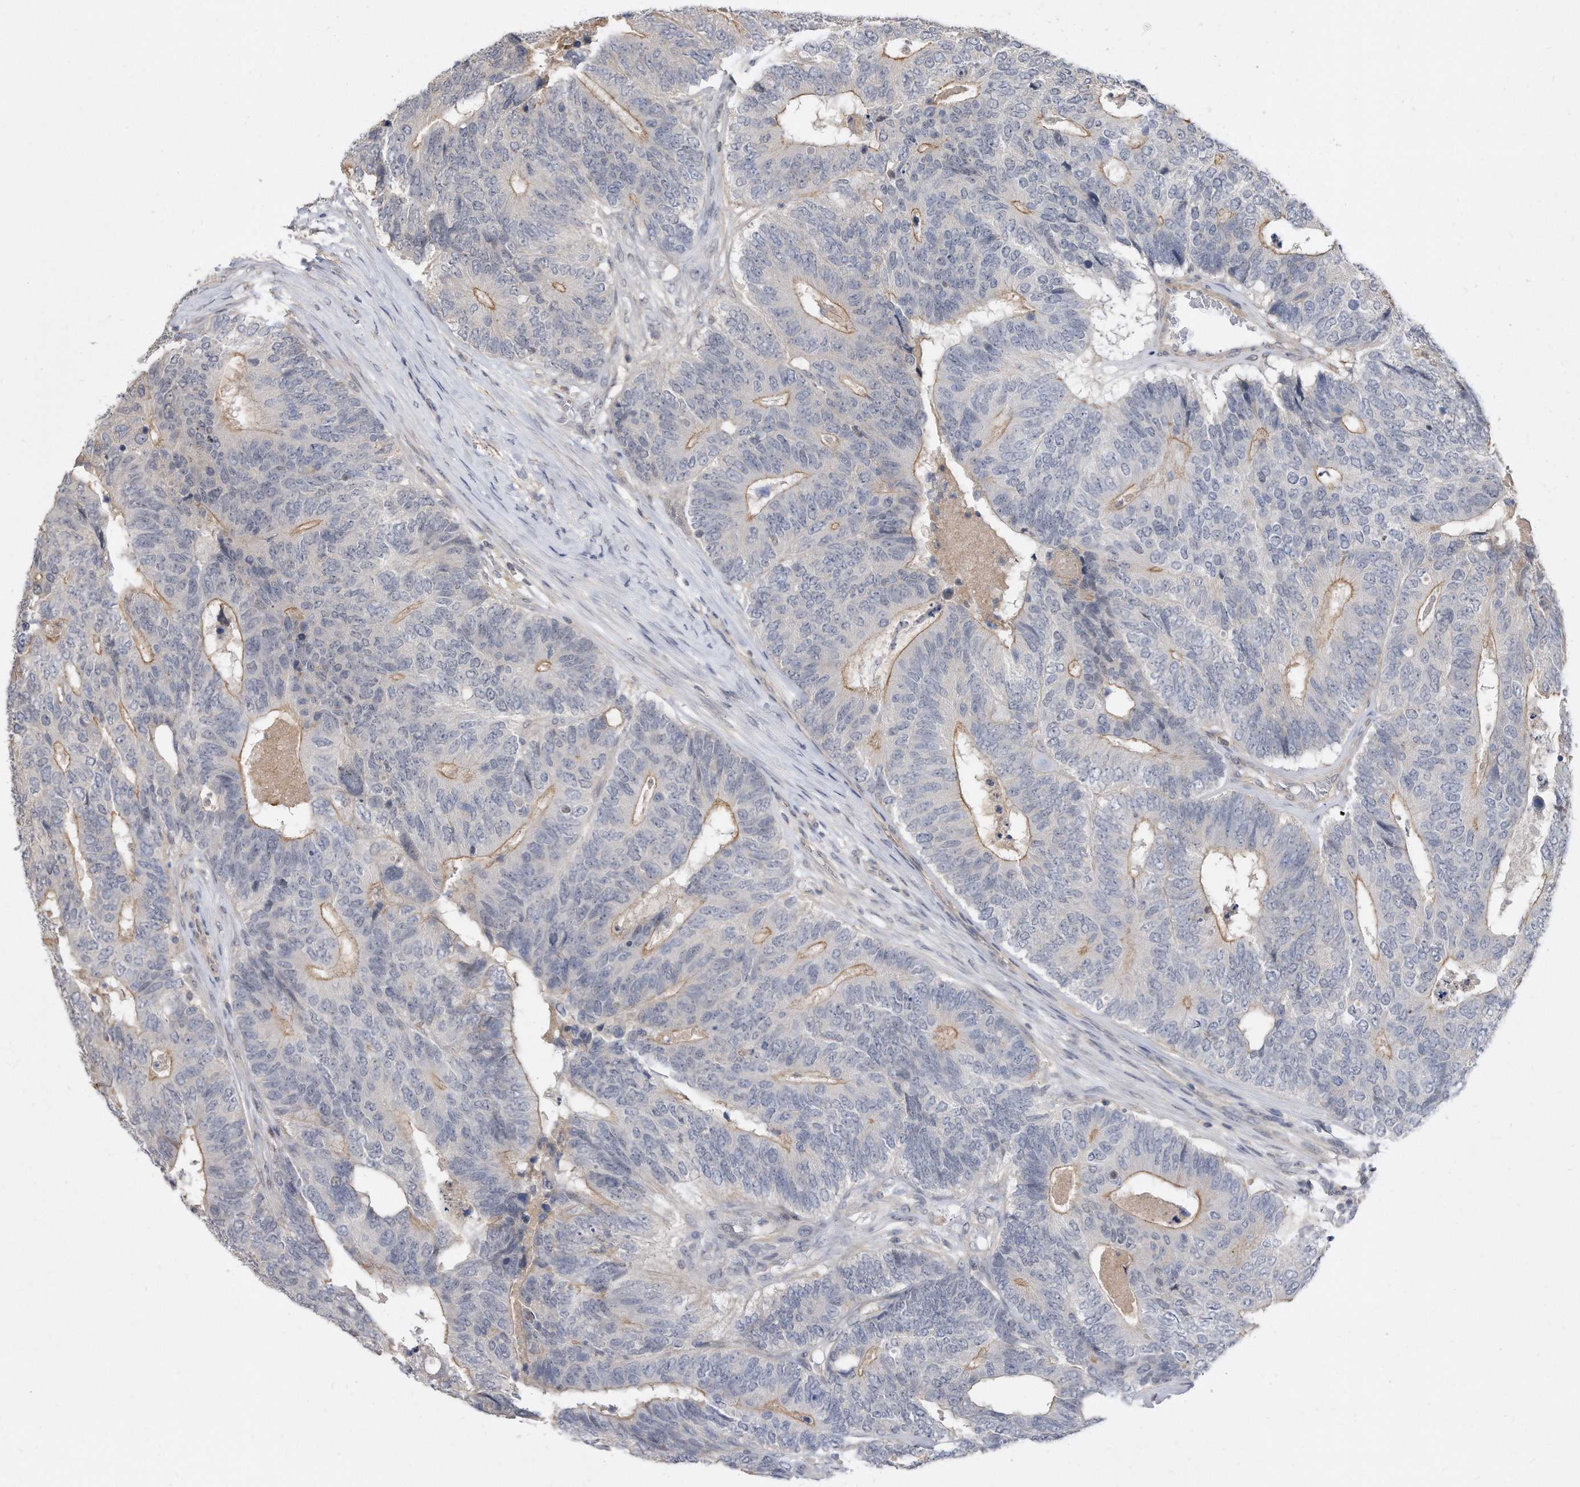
{"staining": {"intensity": "weak", "quantity": "25%-75%", "location": "cytoplasmic/membranous"}, "tissue": "colorectal cancer", "cell_type": "Tumor cells", "image_type": "cancer", "snomed": [{"axis": "morphology", "description": "Adenocarcinoma, NOS"}, {"axis": "topography", "description": "Colon"}], "caption": "Colorectal cancer (adenocarcinoma) stained with a protein marker exhibits weak staining in tumor cells.", "gene": "TCP1", "patient": {"sex": "female", "age": 67}}